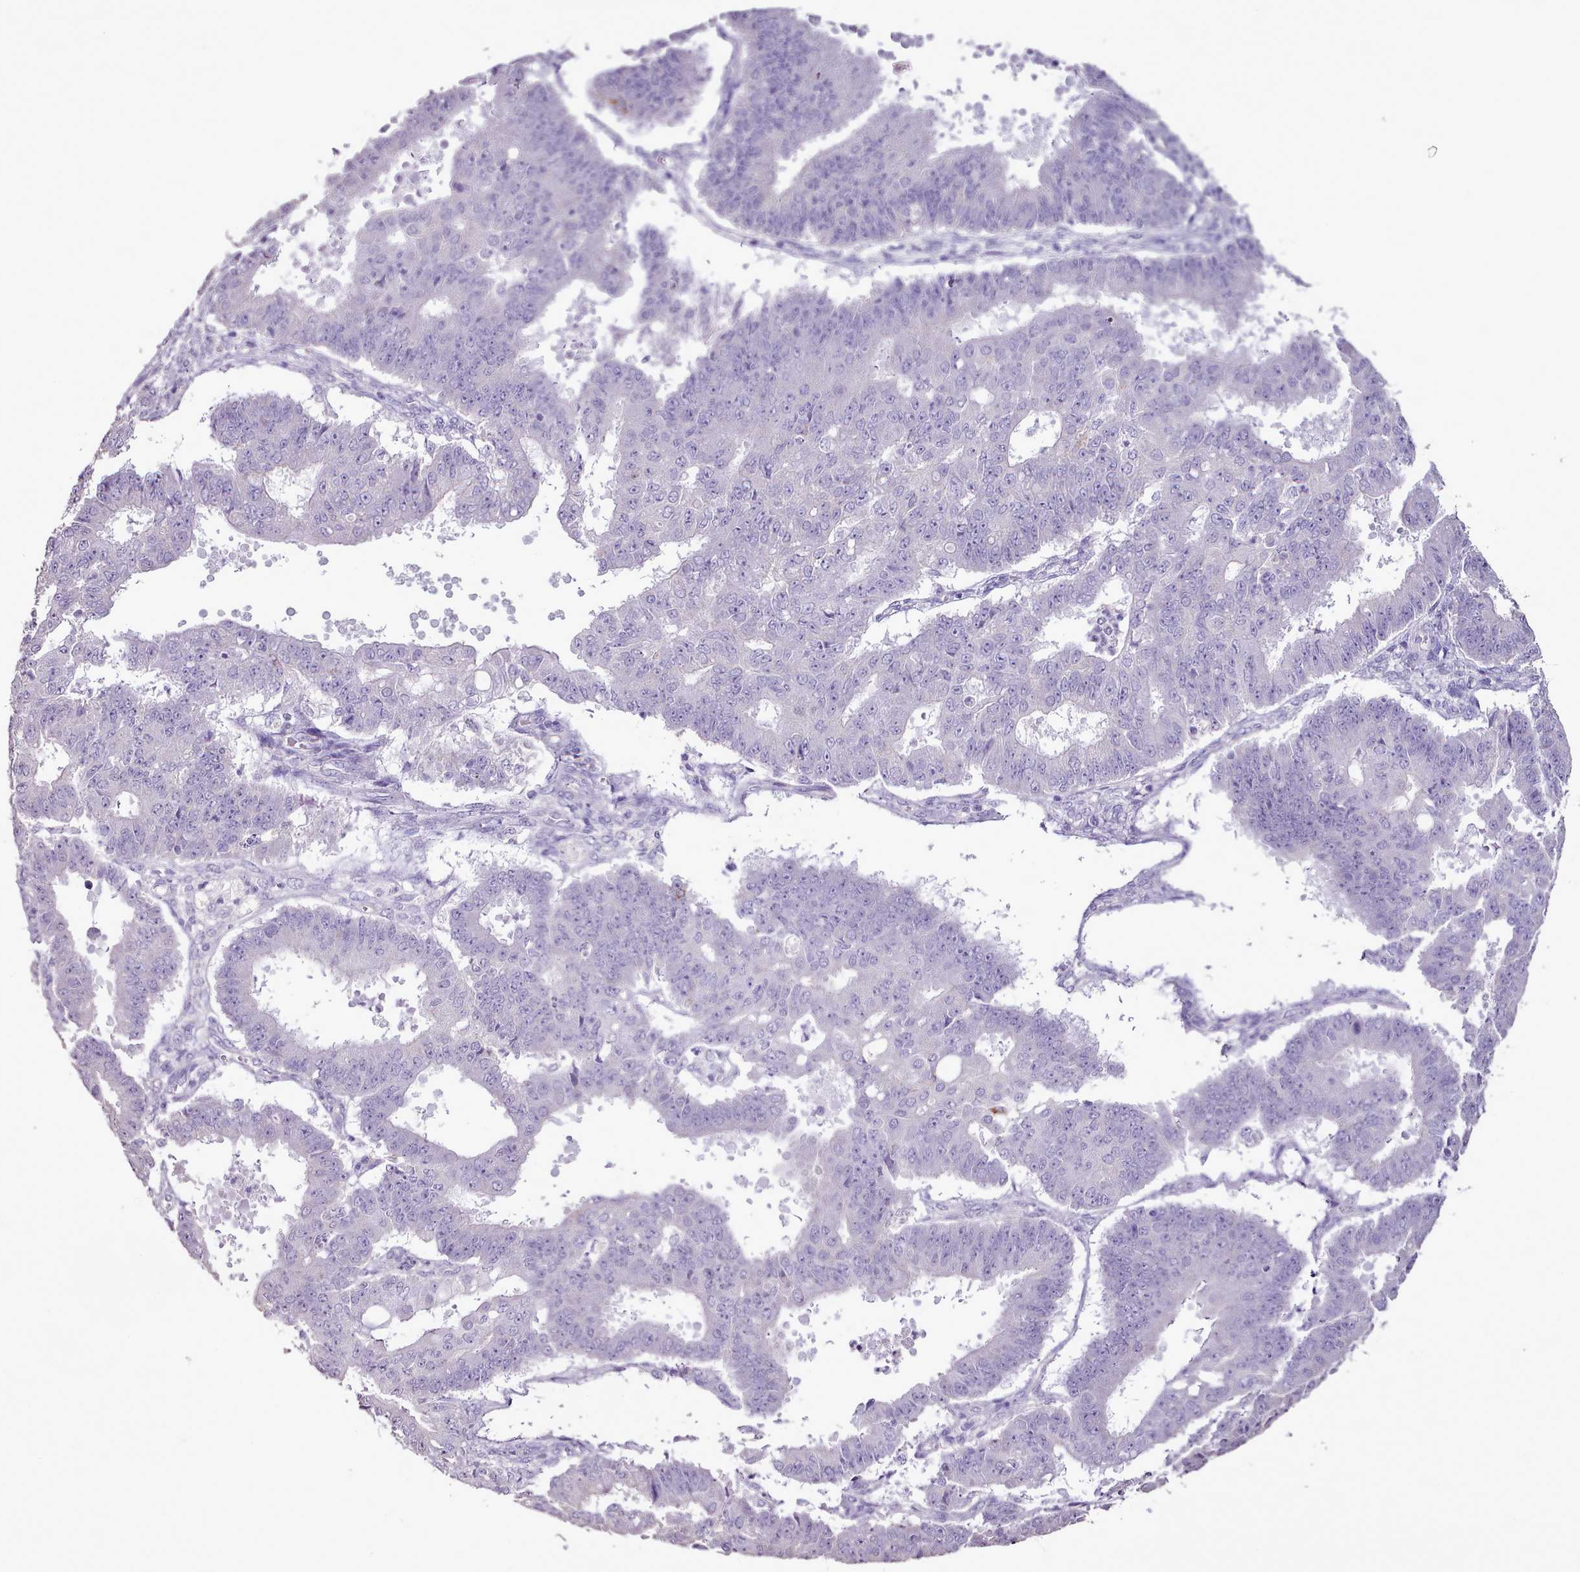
{"staining": {"intensity": "negative", "quantity": "none", "location": "none"}, "tissue": "ovarian cancer", "cell_type": "Tumor cells", "image_type": "cancer", "snomed": [{"axis": "morphology", "description": "Carcinoma, endometroid"}, {"axis": "topography", "description": "Appendix"}, {"axis": "topography", "description": "Ovary"}], "caption": "The immunohistochemistry image has no significant staining in tumor cells of ovarian cancer (endometroid carcinoma) tissue.", "gene": "BLOC1S2", "patient": {"sex": "female", "age": 42}}